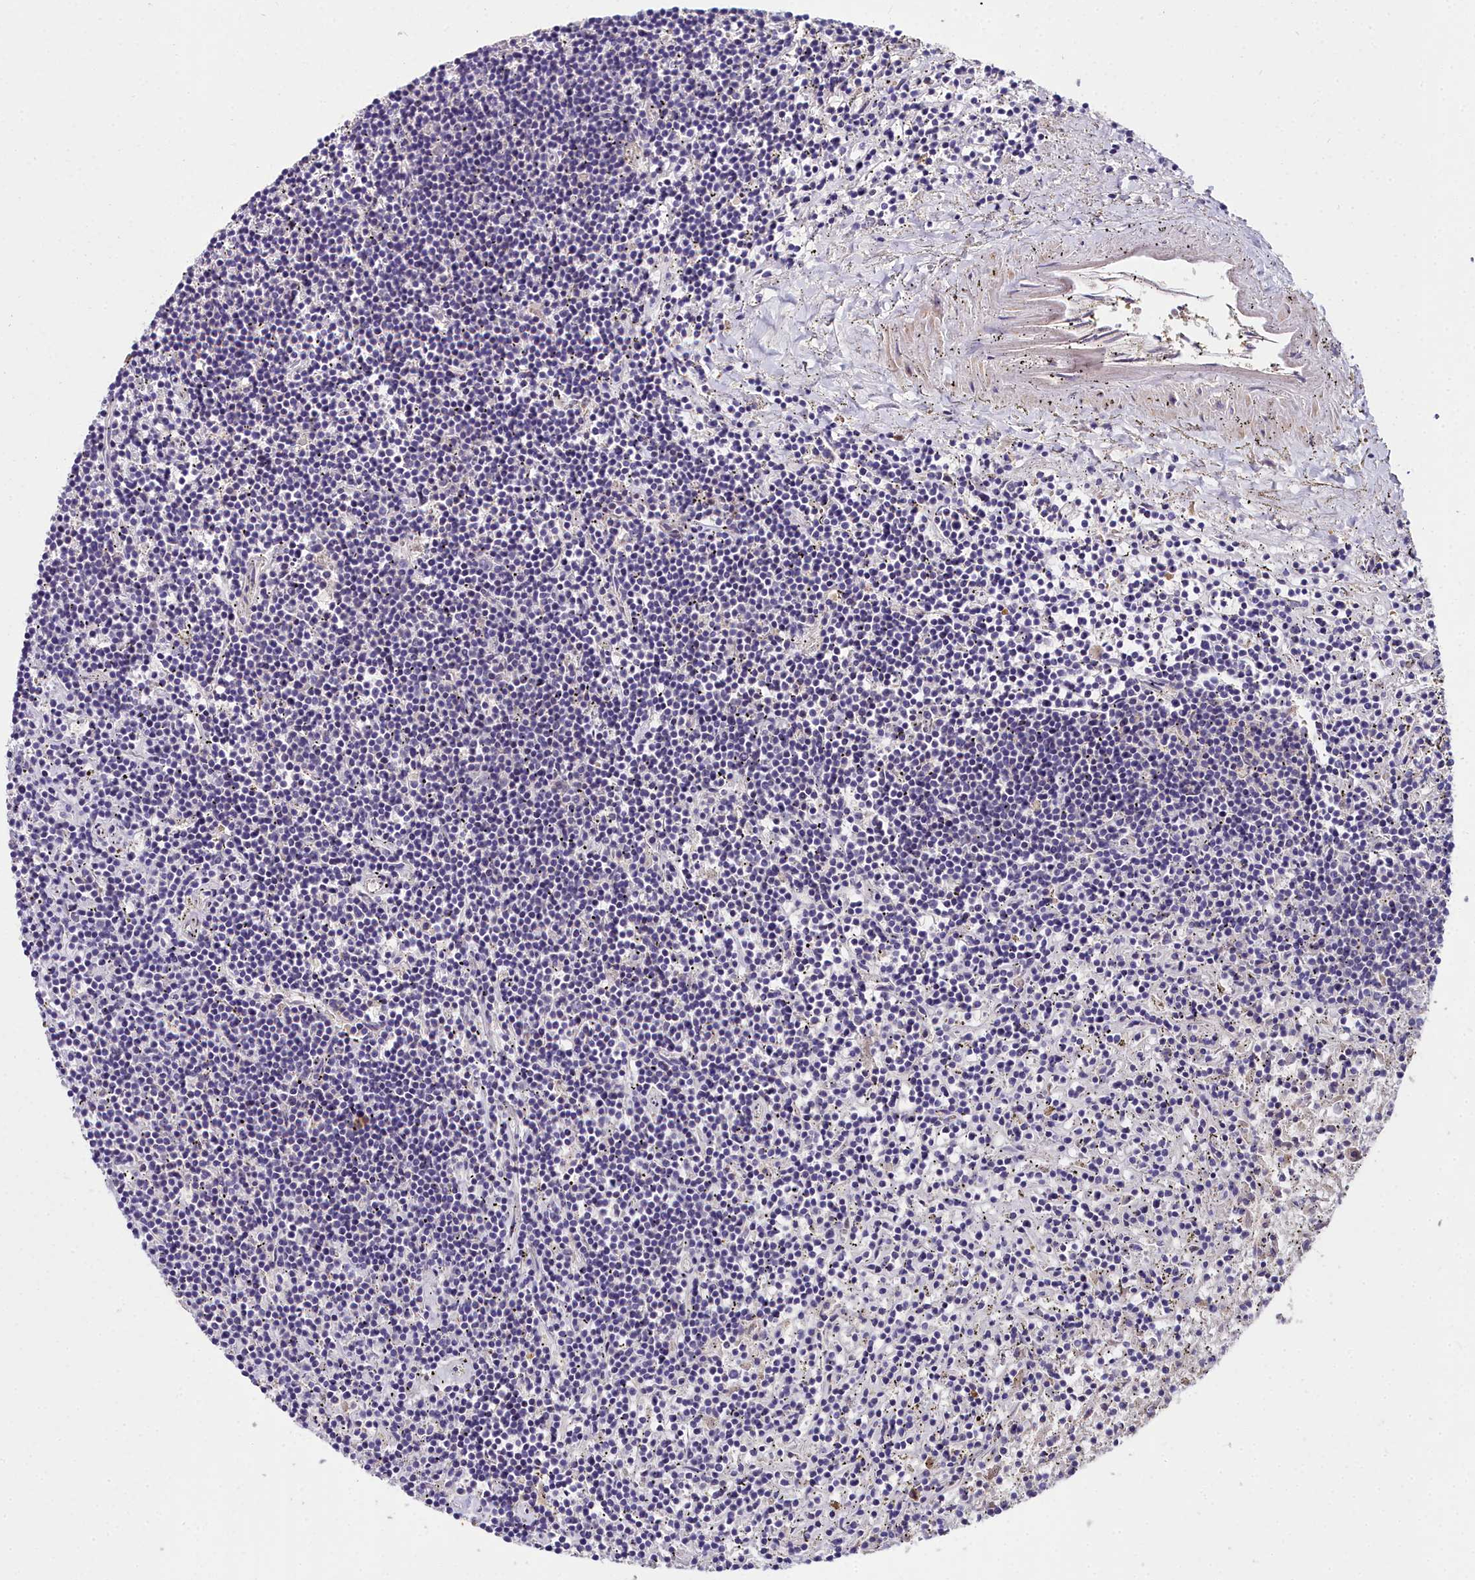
{"staining": {"intensity": "negative", "quantity": "none", "location": "none"}, "tissue": "lymphoma", "cell_type": "Tumor cells", "image_type": "cancer", "snomed": [{"axis": "morphology", "description": "Malignant lymphoma, non-Hodgkin's type, Low grade"}, {"axis": "topography", "description": "Spleen"}], "caption": "High magnification brightfield microscopy of lymphoma stained with DAB (brown) and counterstained with hematoxylin (blue): tumor cells show no significant positivity.", "gene": "NT5M", "patient": {"sex": "male", "age": 76}}